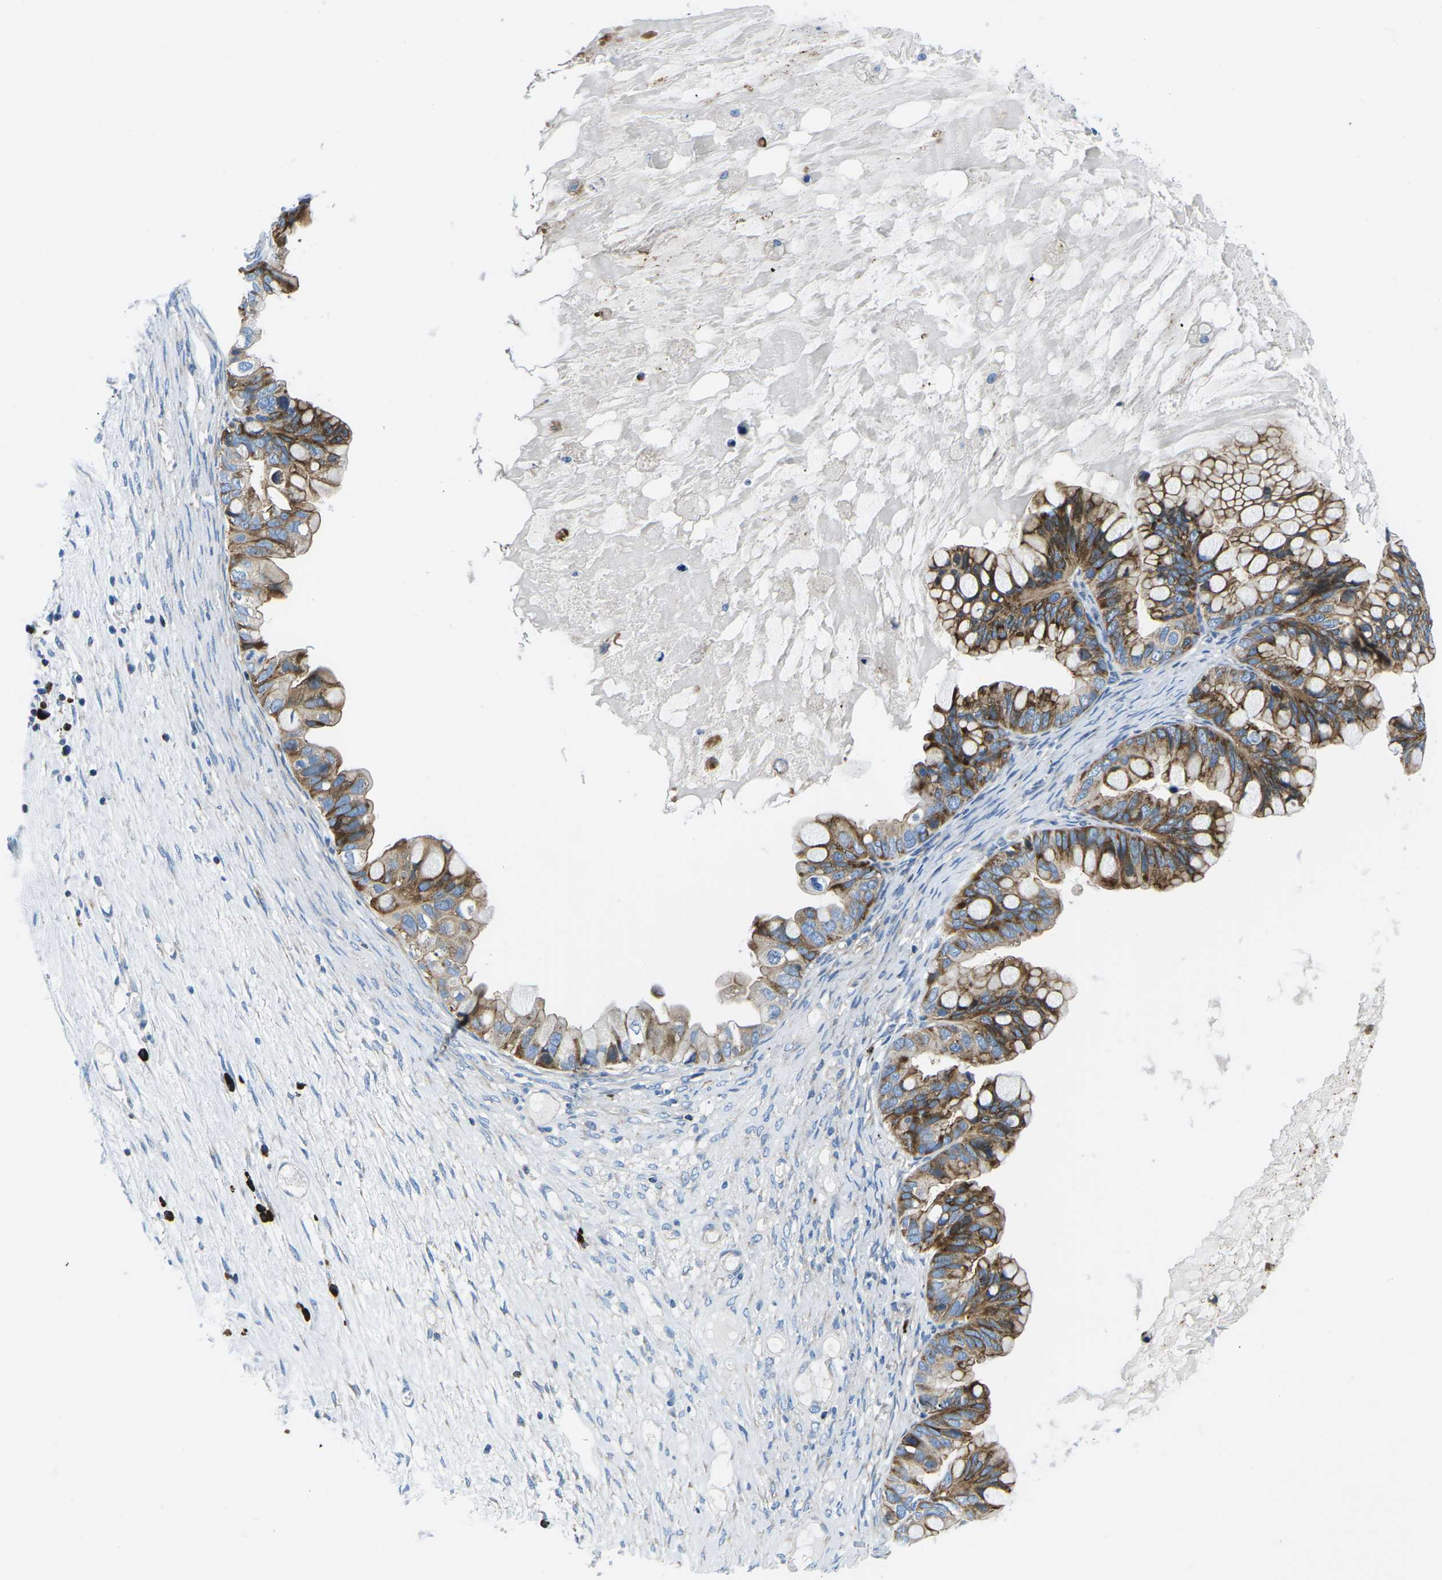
{"staining": {"intensity": "moderate", "quantity": ">75%", "location": "cytoplasmic/membranous"}, "tissue": "ovarian cancer", "cell_type": "Tumor cells", "image_type": "cancer", "snomed": [{"axis": "morphology", "description": "Cystadenocarcinoma, mucinous, NOS"}, {"axis": "topography", "description": "Ovary"}], "caption": "IHC histopathology image of mucinous cystadenocarcinoma (ovarian) stained for a protein (brown), which demonstrates medium levels of moderate cytoplasmic/membranous positivity in about >75% of tumor cells.", "gene": "MC4R", "patient": {"sex": "female", "age": 80}}